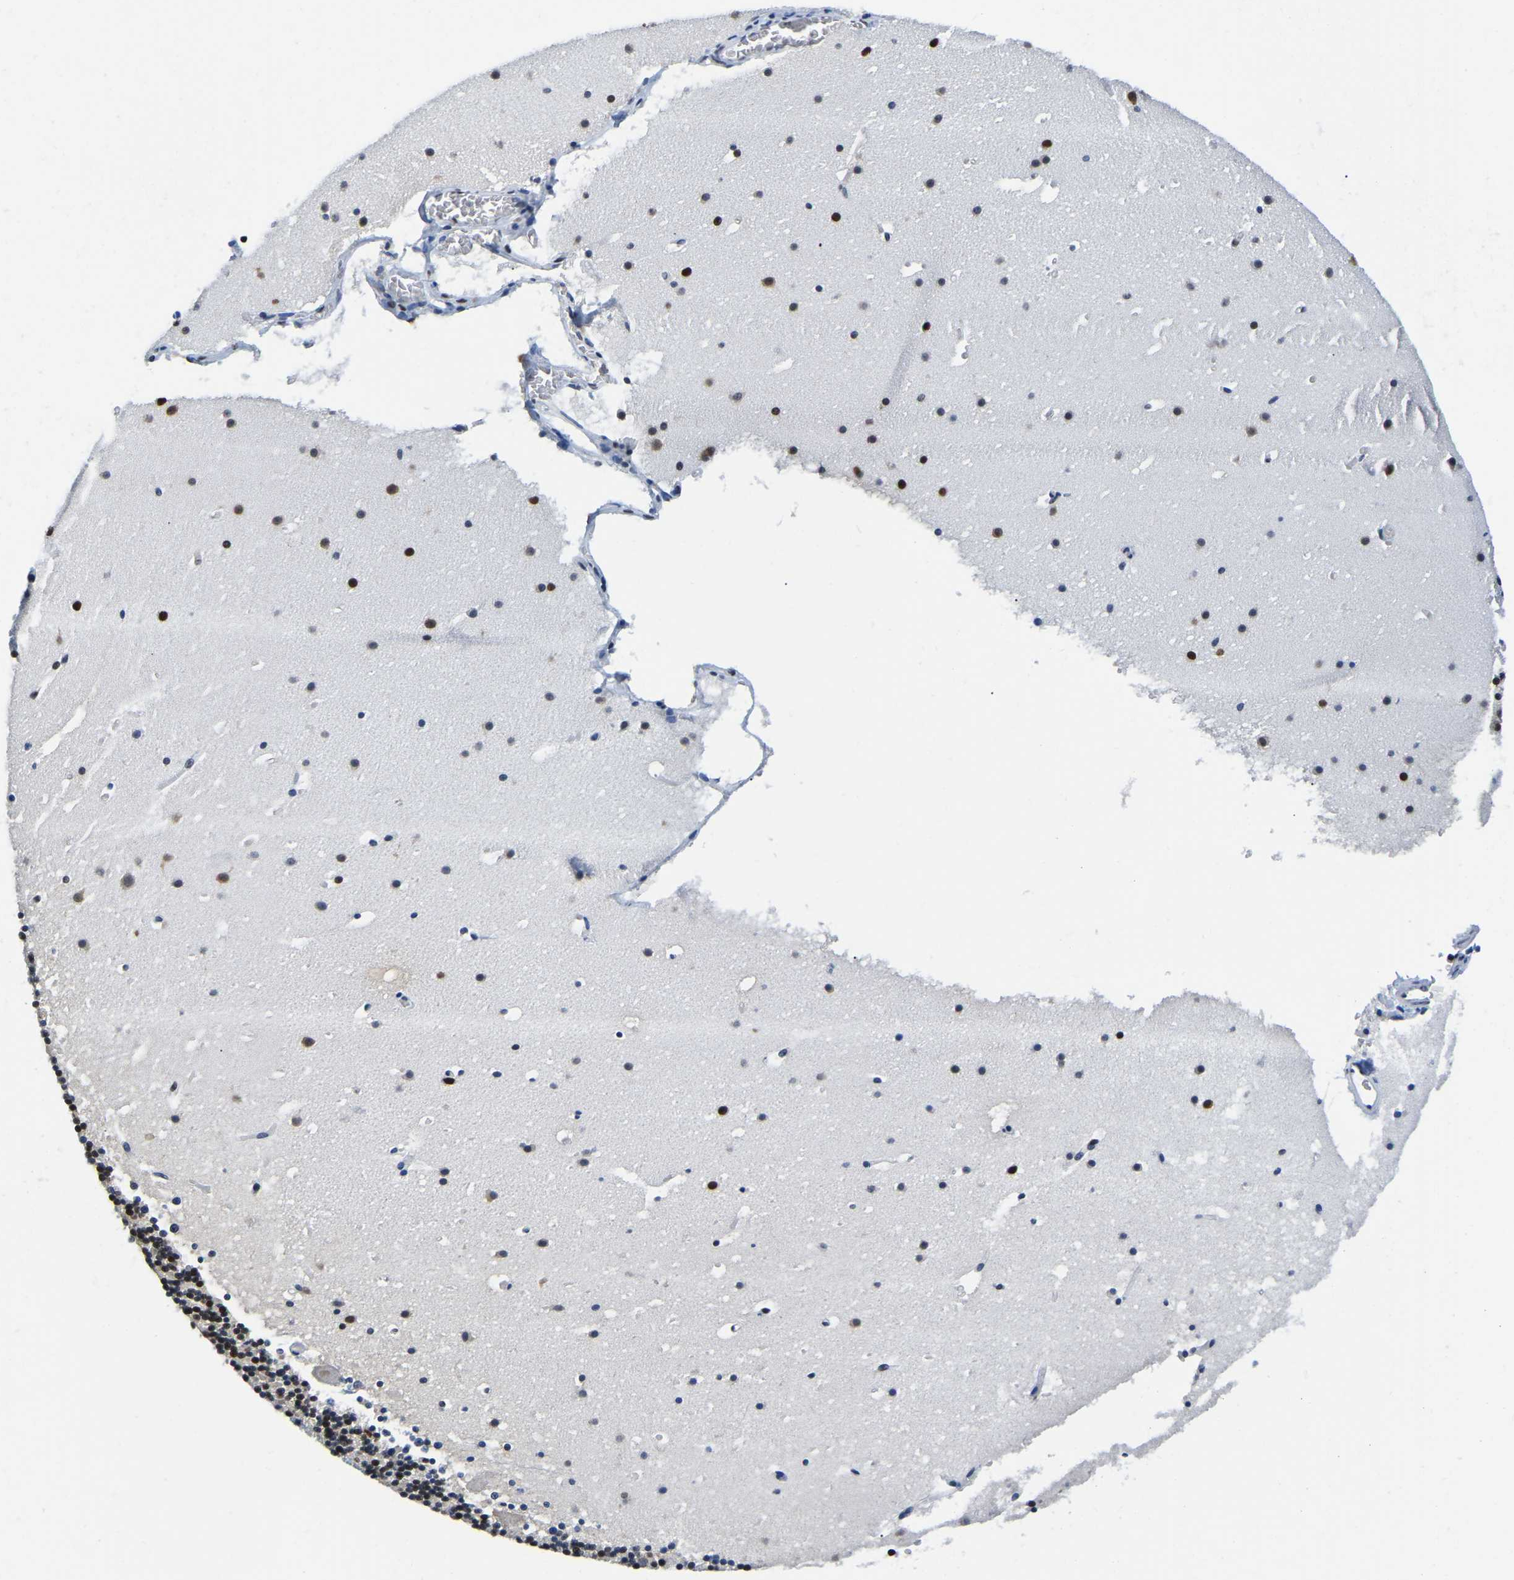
{"staining": {"intensity": "strong", "quantity": "25%-75%", "location": "nuclear"}, "tissue": "cerebellum", "cell_type": "Cells in granular layer", "image_type": "normal", "snomed": [{"axis": "morphology", "description": "Normal tissue, NOS"}, {"axis": "topography", "description": "Cerebellum"}], "caption": "High-power microscopy captured an IHC photomicrograph of unremarkable cerebellum, revealing strong nuclear expression in about 25%-75% of cells in granular layer.", "gene": "UBA1", "patient": {"sex": "male", "age": 45}}